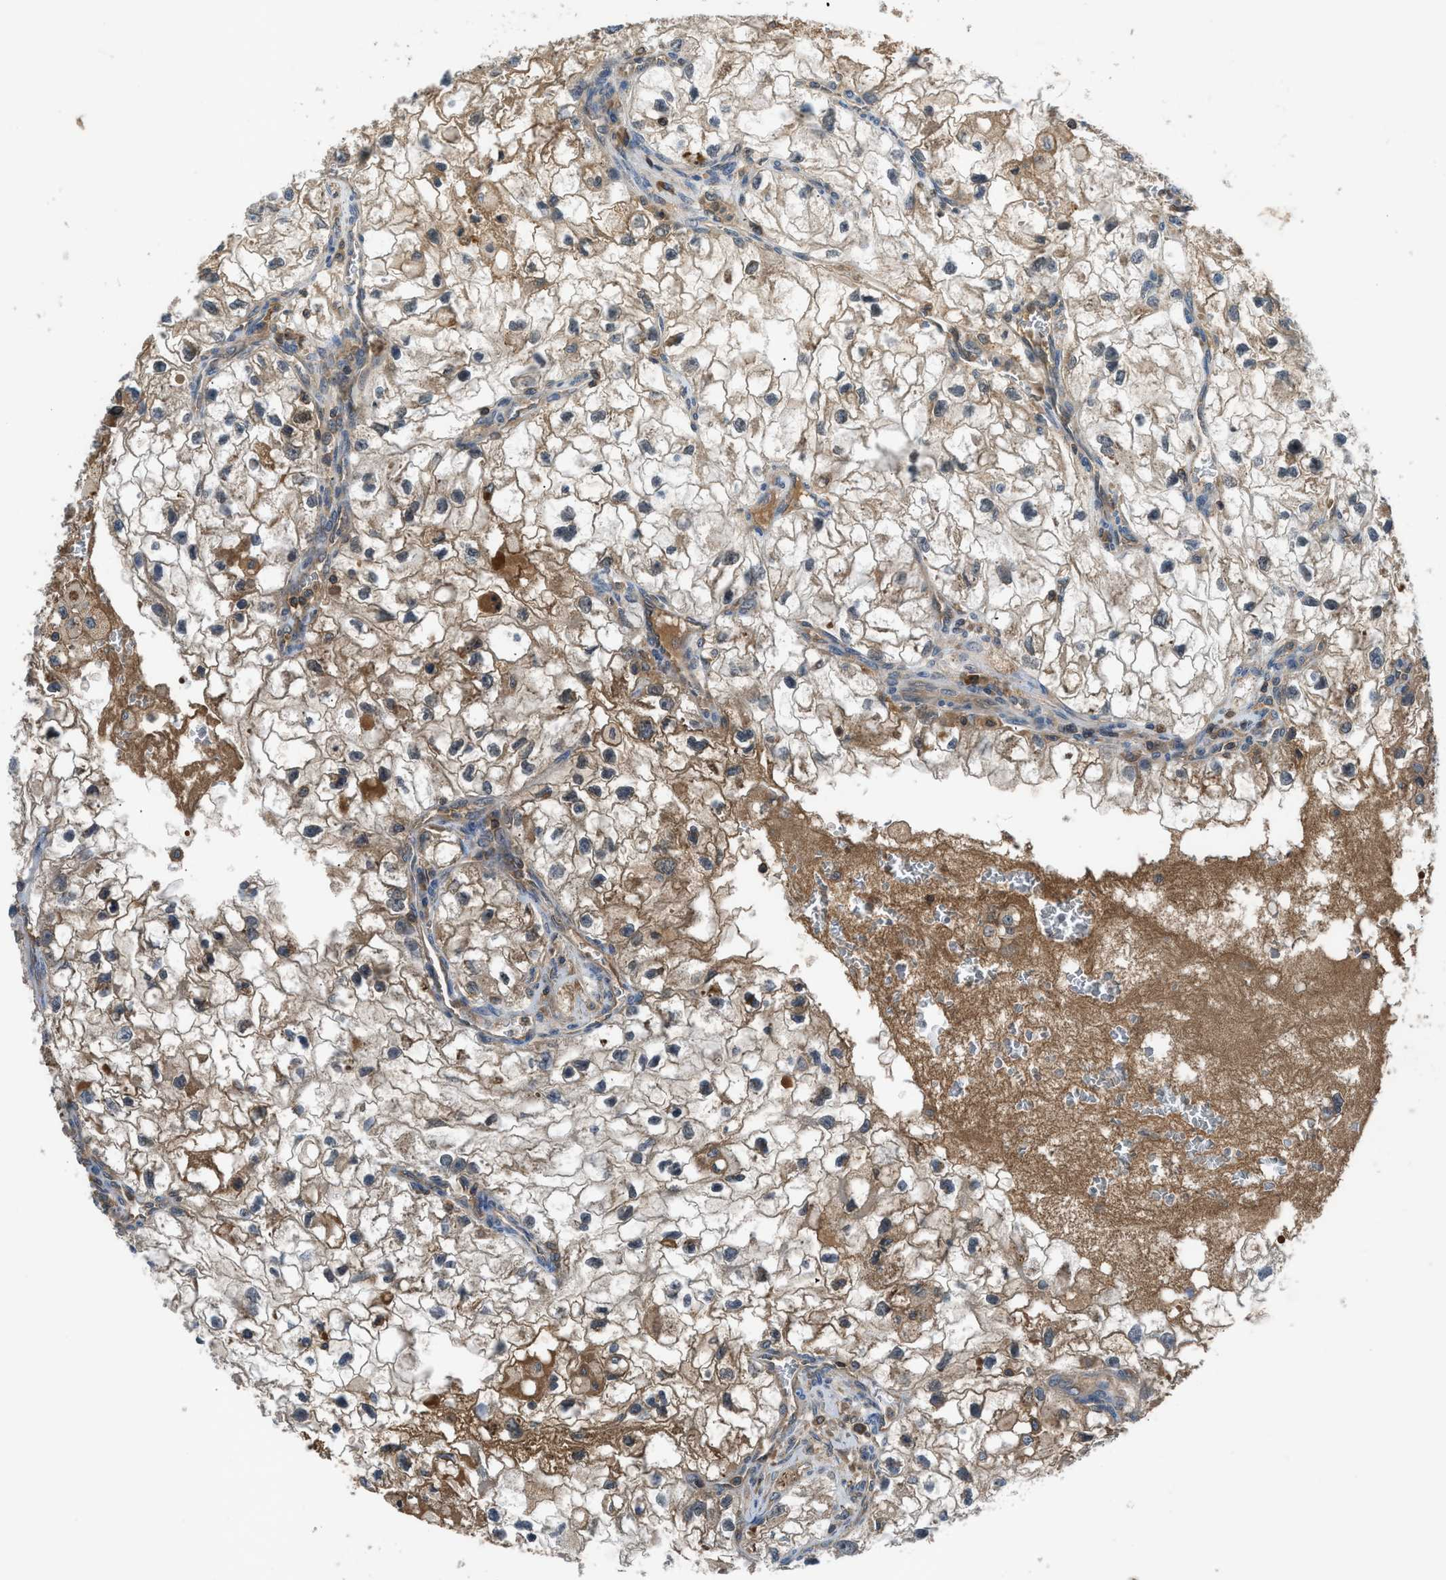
{"staining": {"intensity": "moderate", "quantity": ">75%", "location": "cytoplasmic/membranous"}, "tissue": "renal cancer", "cell_type": "Tumor cells", "image_type": "cancer", "snomed": [{"axis": "morphology", "description": "Adenocarcinoma, NOS"}, {"axis": "topography", "description": "Kidney"}], "caption": "Immunohistochemical staining of human renal adenocarcinoma exhibits moderate cytoplasmic/membranous protein expression in about >75% of tumor cells.", "gene": "PAFAH2", "patient": {"sex": "female", "age": 70}}